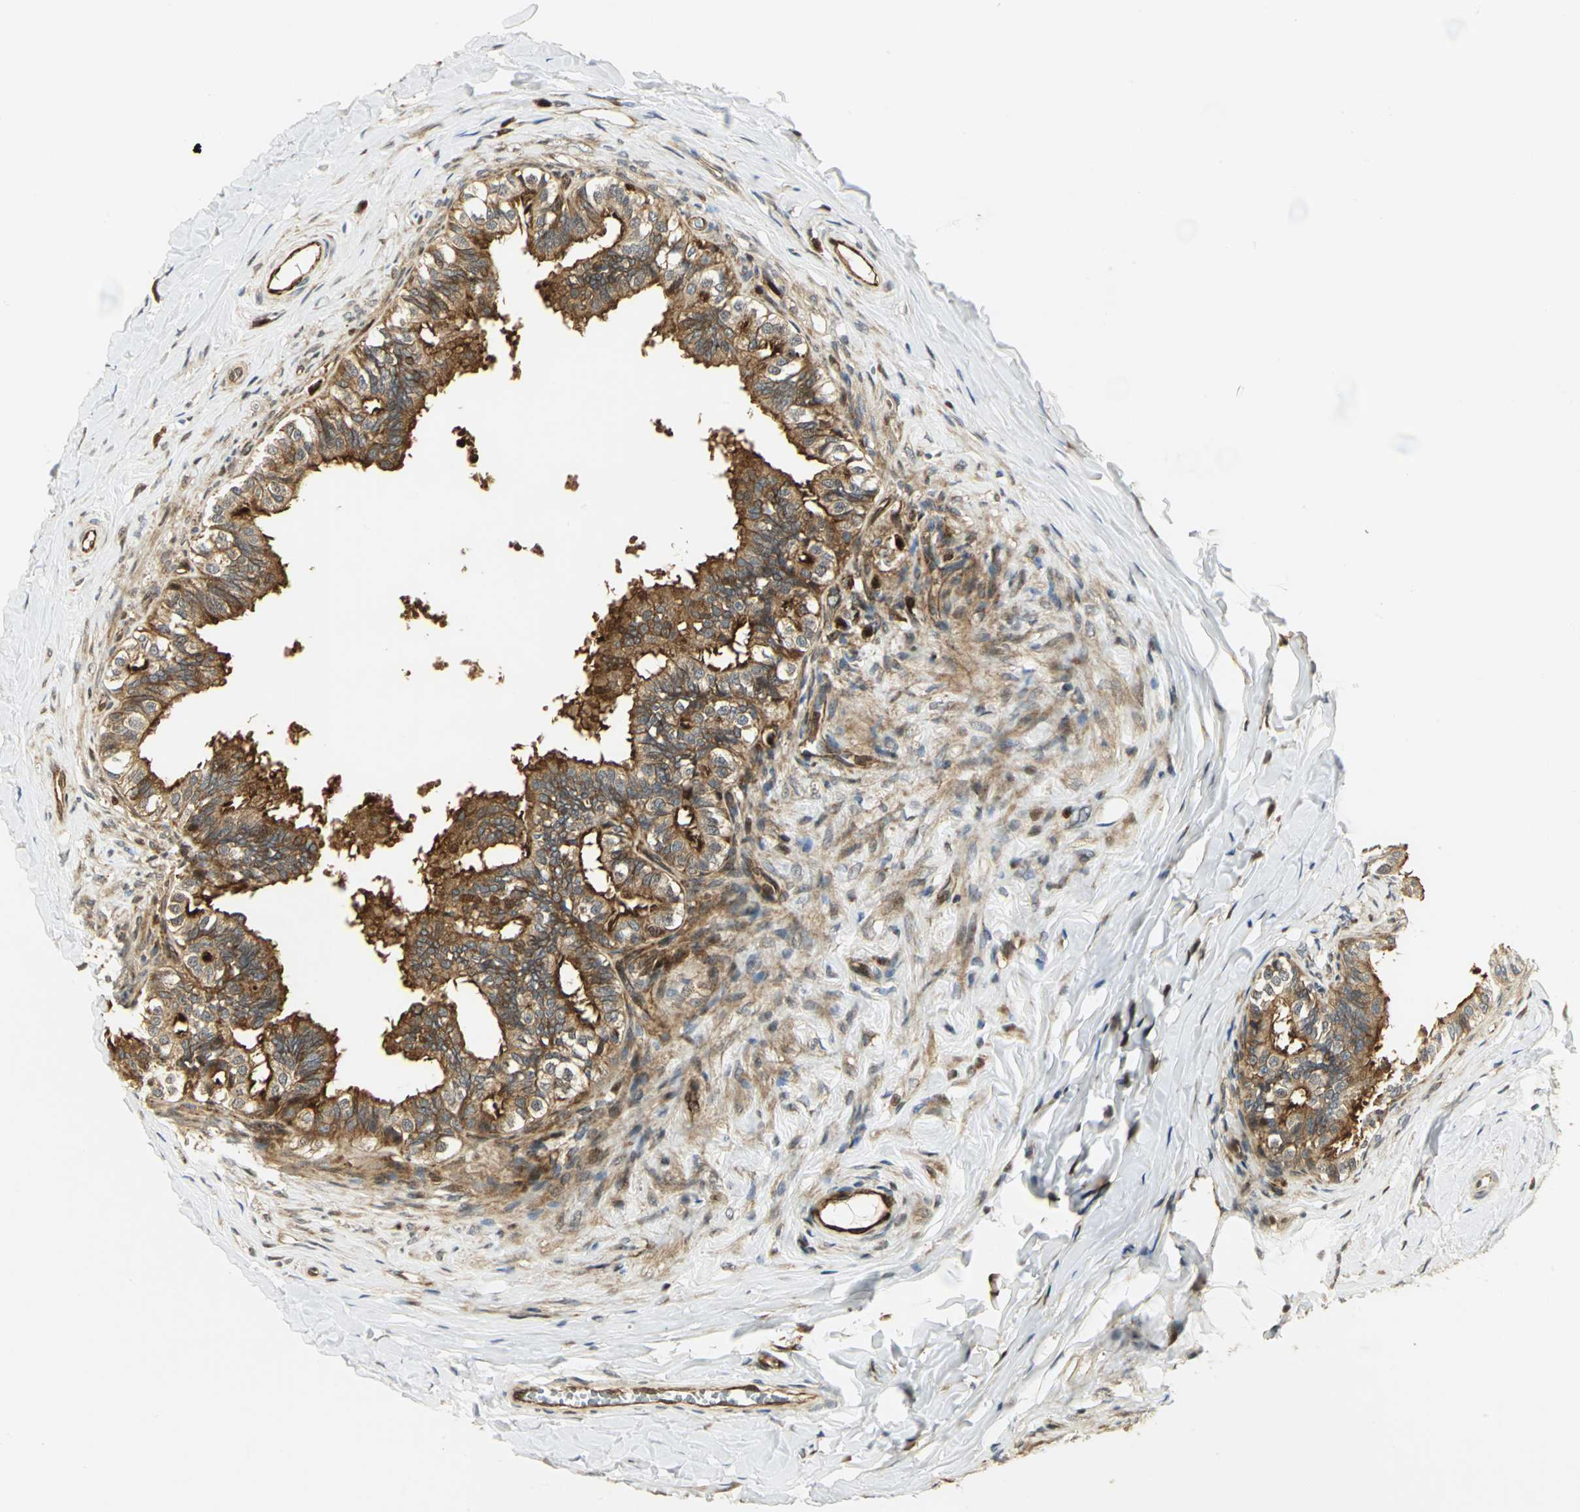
{"staining": {"intensity": "strong", "quantity": "25%-75%", "location": "cytoplasmic/membranous,nuclear"}, "tissue": "epididymis", "cell_type": "Glandular cells", "image_type": "normal", "snomed": [{"axis": "morphology", "description": "Normal tissue, NOS"}, {"axis": "topography", "description": "Soft tissue"}, {"axis": "topography", "description": "Epididymis"}], "caption": "Normal epididymis exhibits strong cytoplasmic/membranous,nuclear staining in about 25%-75% of glandular cells, visualized by immunohistochemistry. (Stains: DAB in brown, nuclei in blue, Microscopy: brightfield microscopy at high magnification).", "gene": "EEA1", "patient": {"sex": "male", "age": 26}}